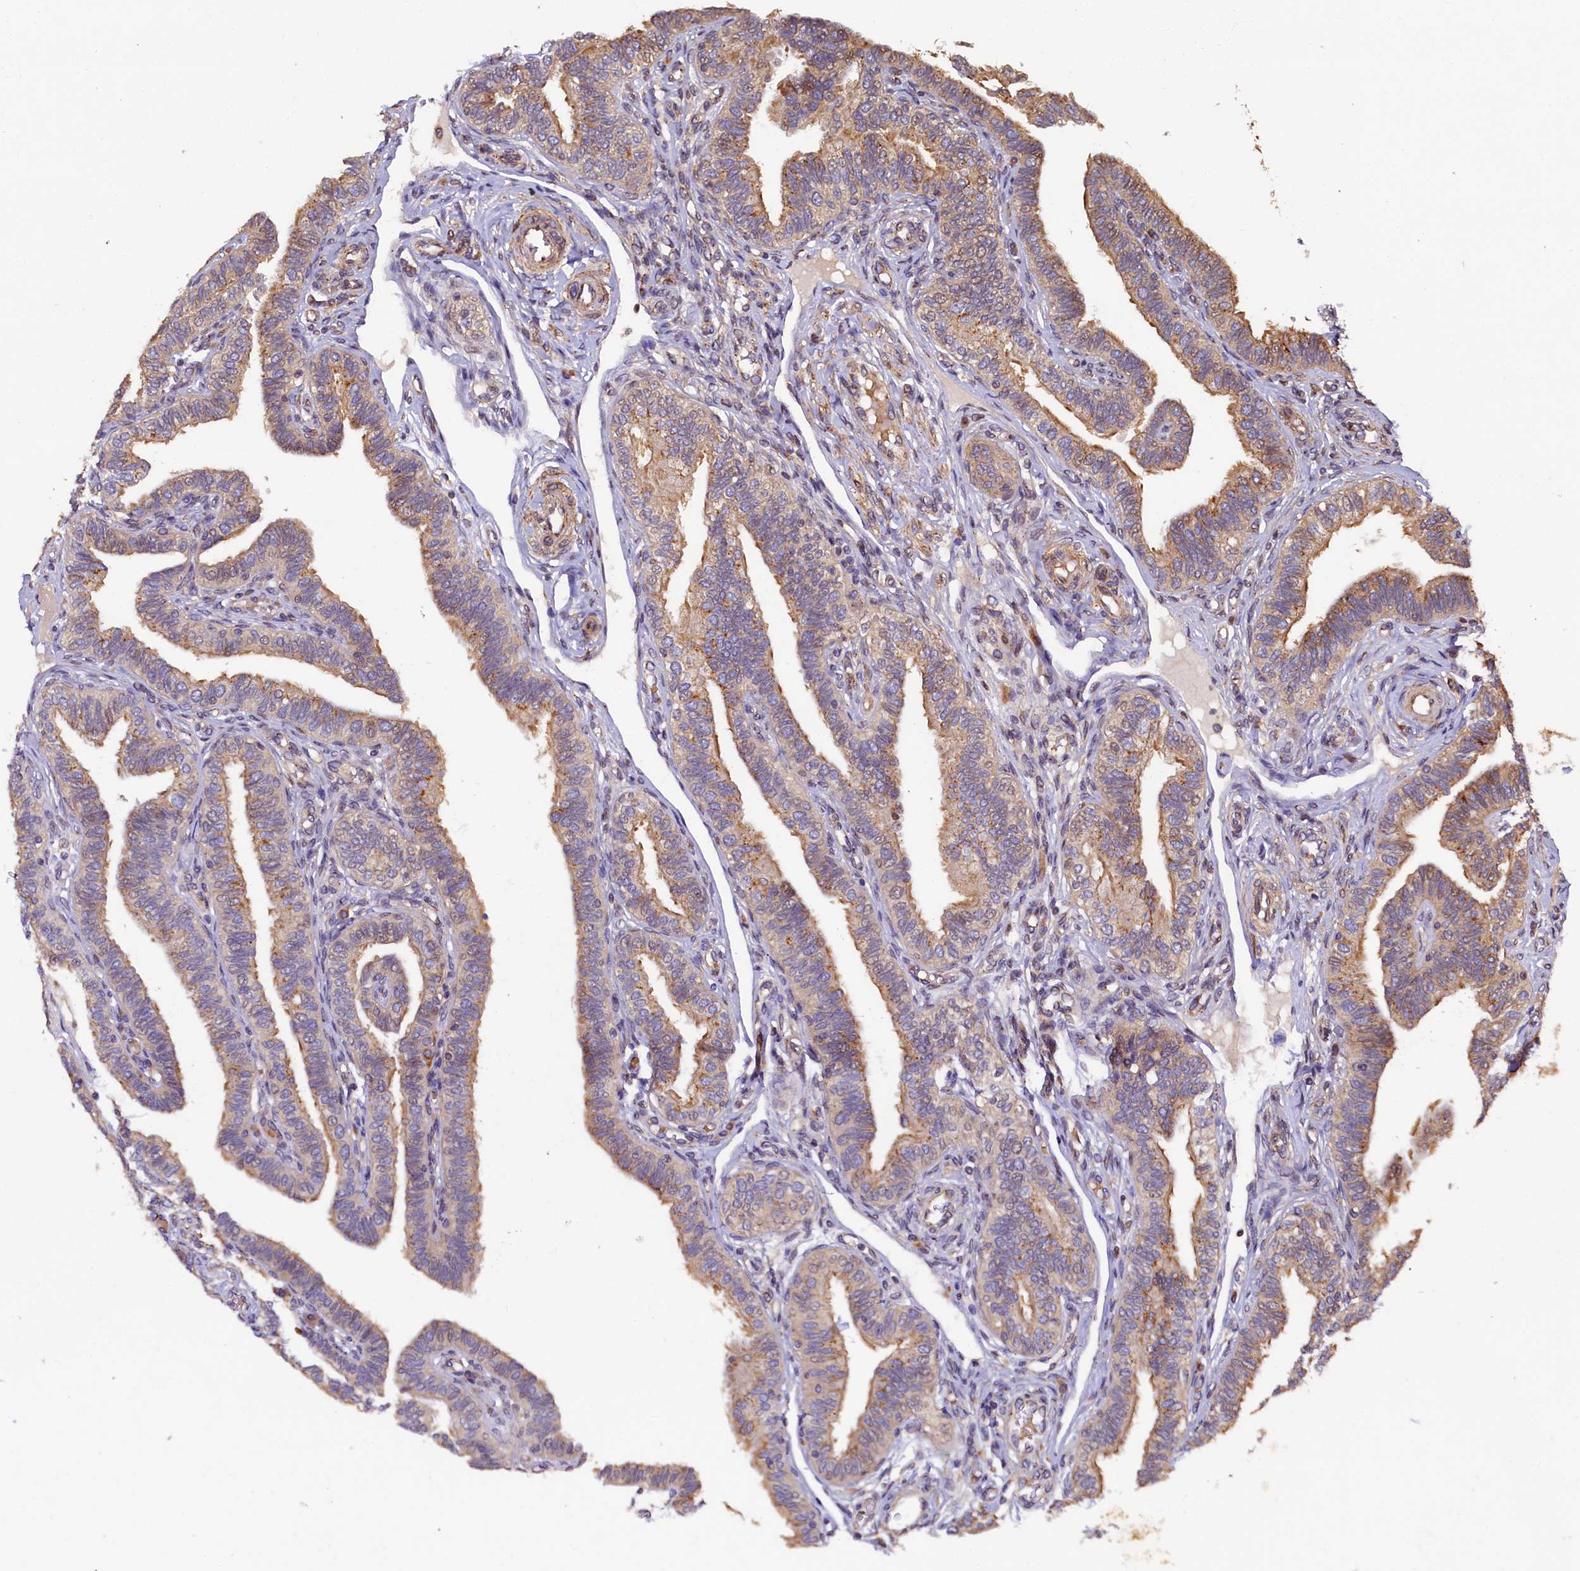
{"staining": {"intensity": "moderate", "quantity": ">75%", "location": "cytoplasmic/membranous"}, "tissue": "fallopian tube", "cell_type": "Glandular cells", "image_type": "normal", "snomed": [{"axis": "morphology", "description": "Normal tissue, NOS"}, {"axis": "topography", "description": "Fallopian tube"}], "caption": "A brown stain highlights moderate cytoplasmic/membranous expression of a protein in glandular cells of unremarkable fallopian tube. (DAB (3,3'-diaminobenzidine) = brown stain, brightfield microscopy at high magnification).", "gene": "TMEM181", "patient": {"sex": "female", "age": 39}}